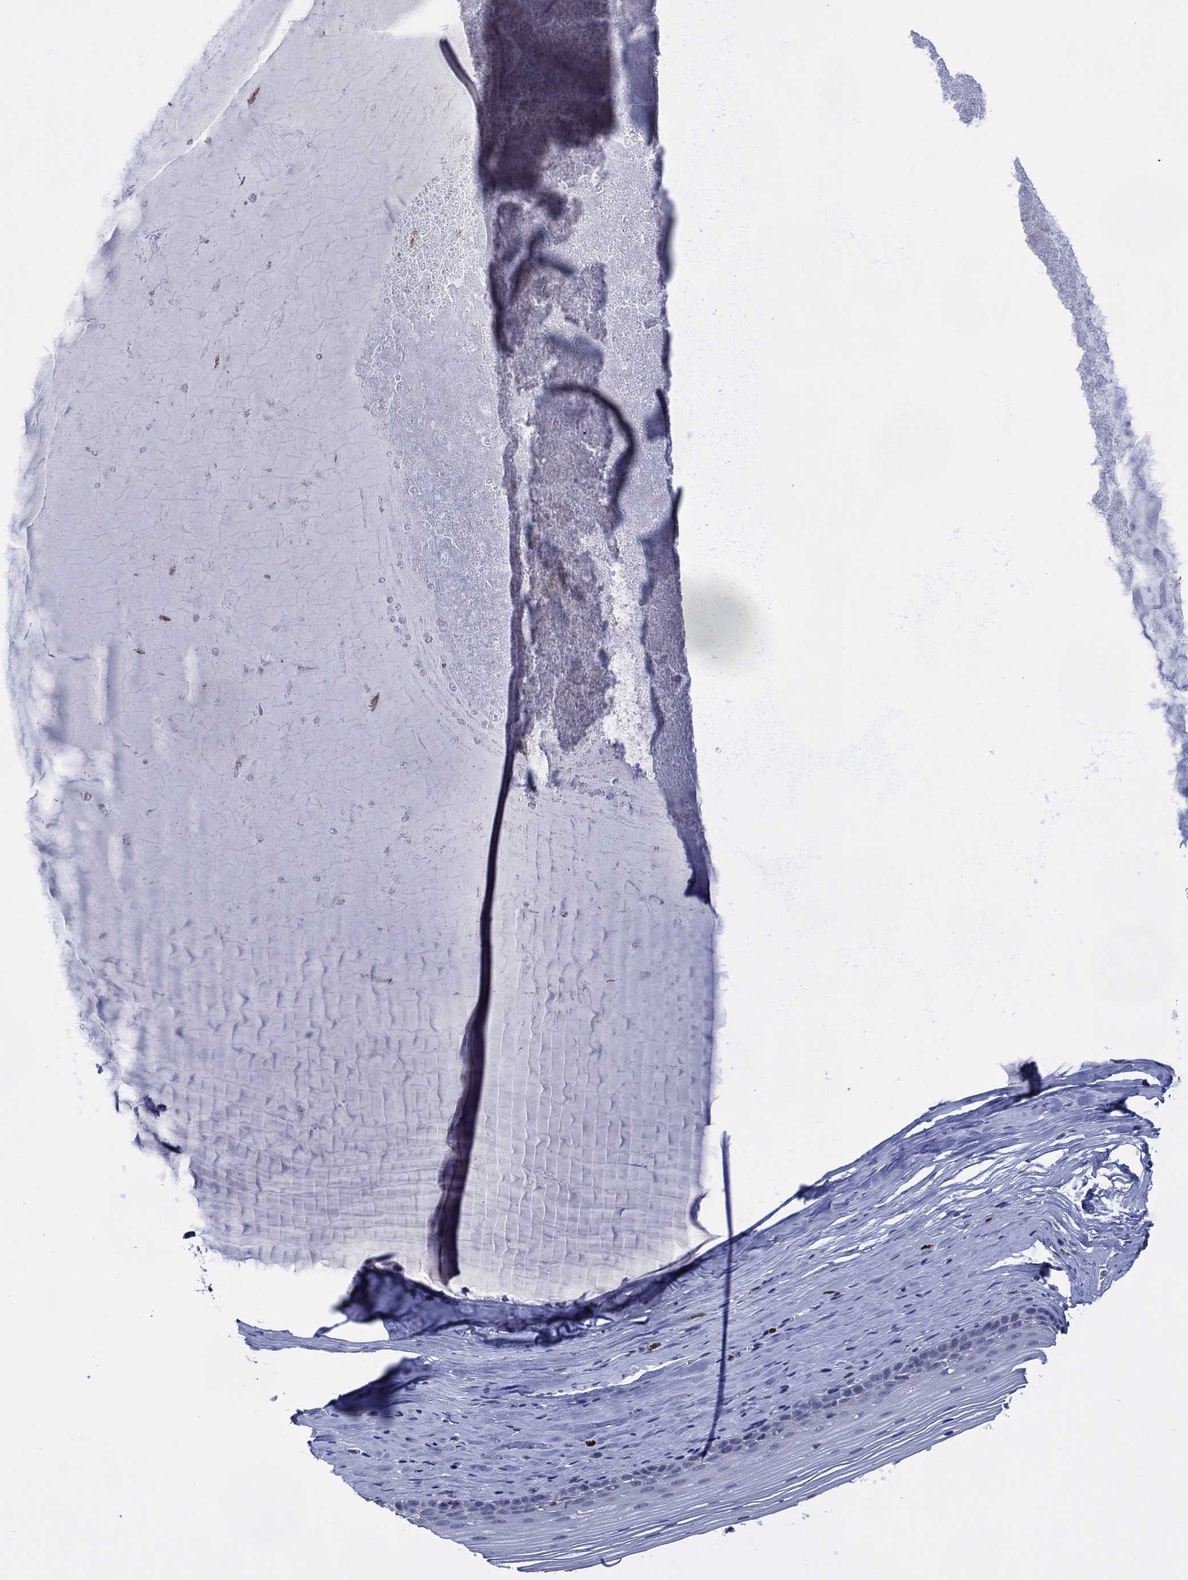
{"staining": {"intensity": "negative", "quantity": "none", "location": "none"}, "tissue": "cervix", "cell_type": "Glandular cells", "image_type": "normal", "snomed": [{"axis": "morphology", "description": "Normal tissue, NOS"}, {"axis": "topography", "description": "Cervix"}], "caption": "This is an immunohistochemistry image of benign cervix. There is no staining in glandular cells.", "gene": "USP26", "patient": {"sex": "female", "age": 40}}